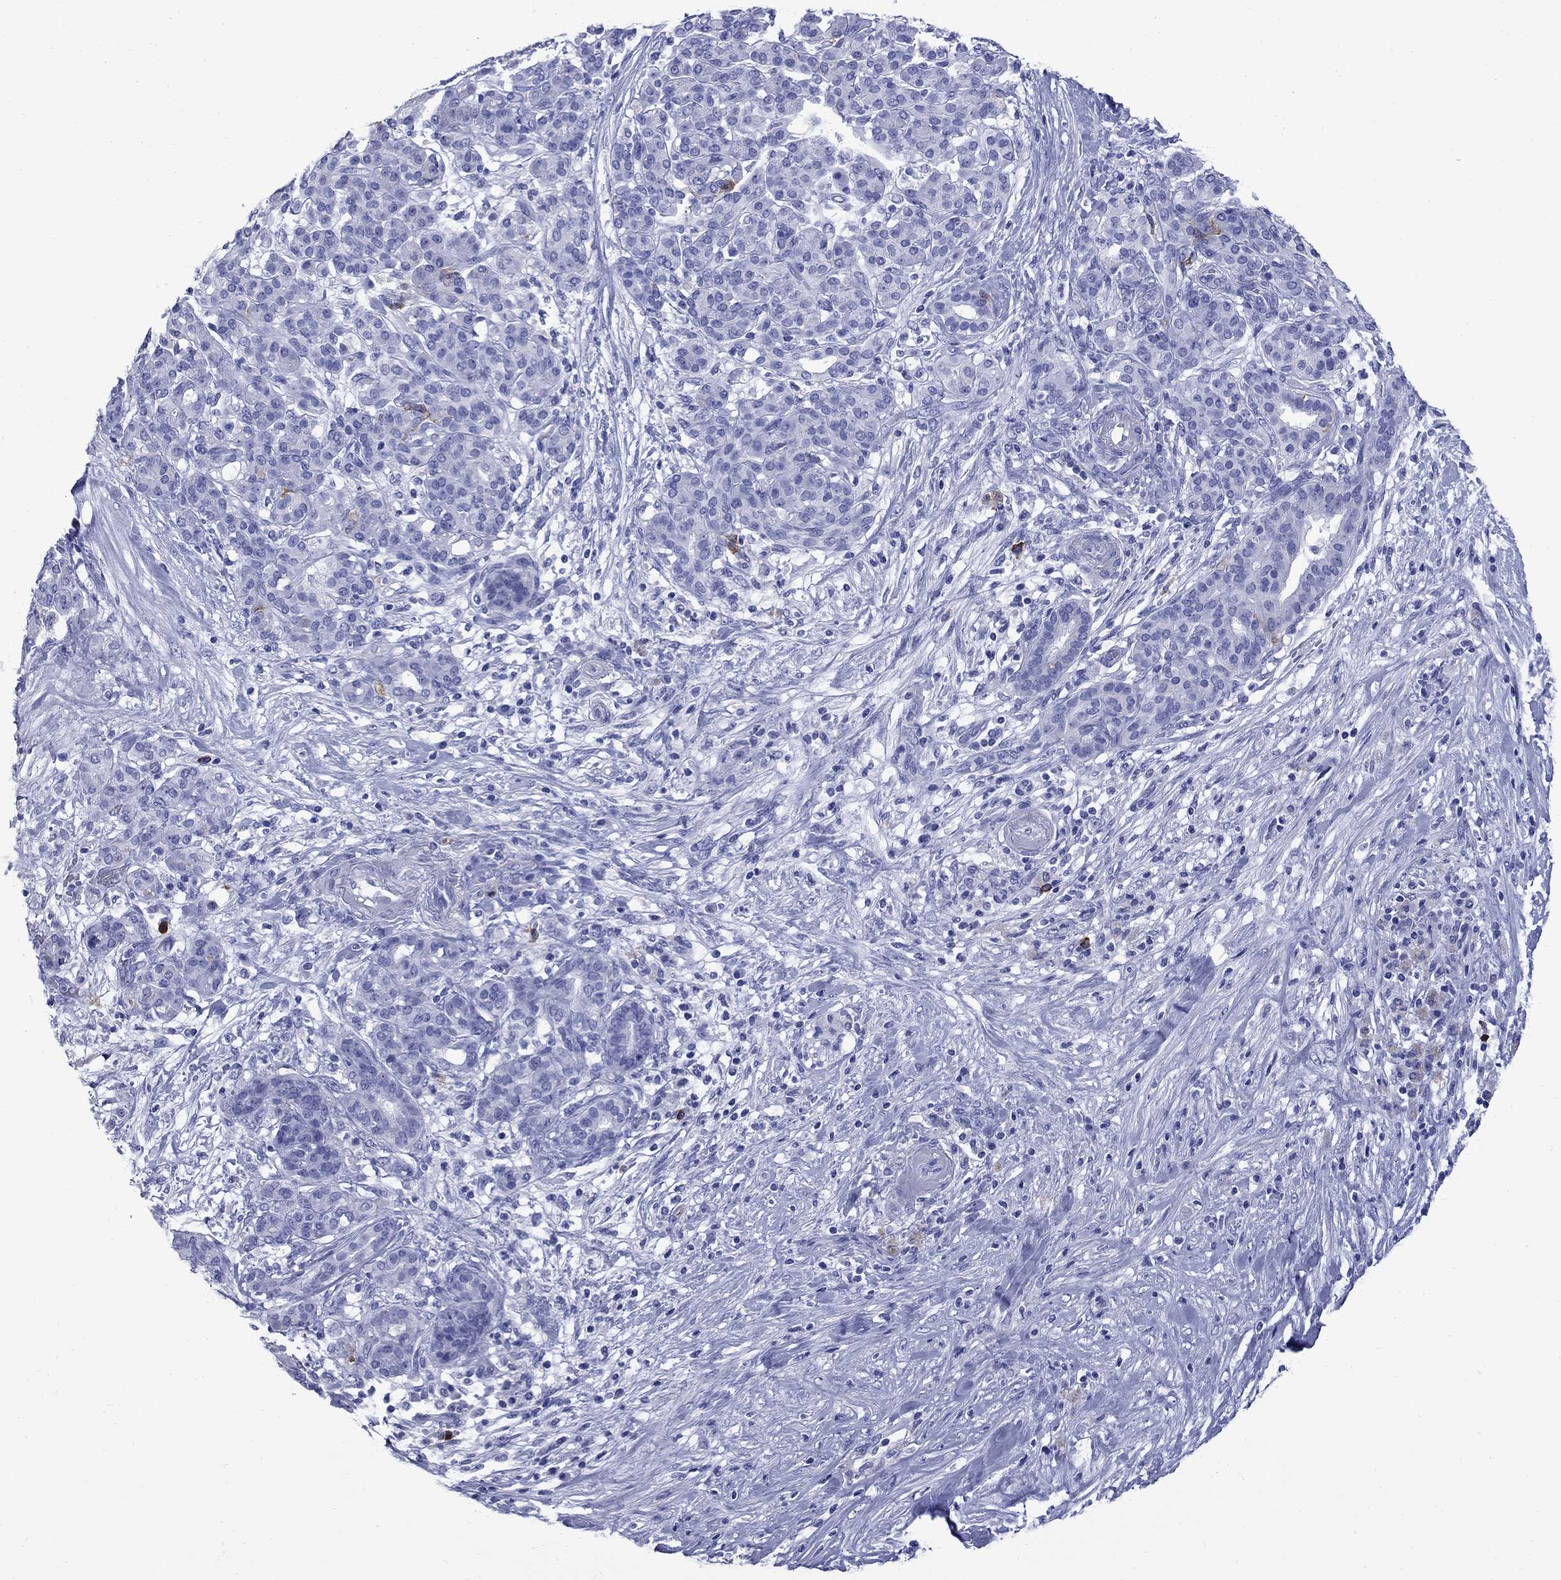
{"staining": {"intensity": "negative", "quantity": "none", "location": "none"}, "tissue": "pancreatic cancer", "cell_type": "Tumor cells", "image_type": "cancer", "snomed": [{"axis": "morphology", "description": "Adenocarcinoma, NOS"}, {"axis": "topography", "description": "Pancreas"}], "caption": "Histopathology image shows no significant protein positivity in tumor cells of pancreatic cancer (adenocarcinoma).", "gene": "TACC3", "patient": {"sex": "male", "age": 44}}